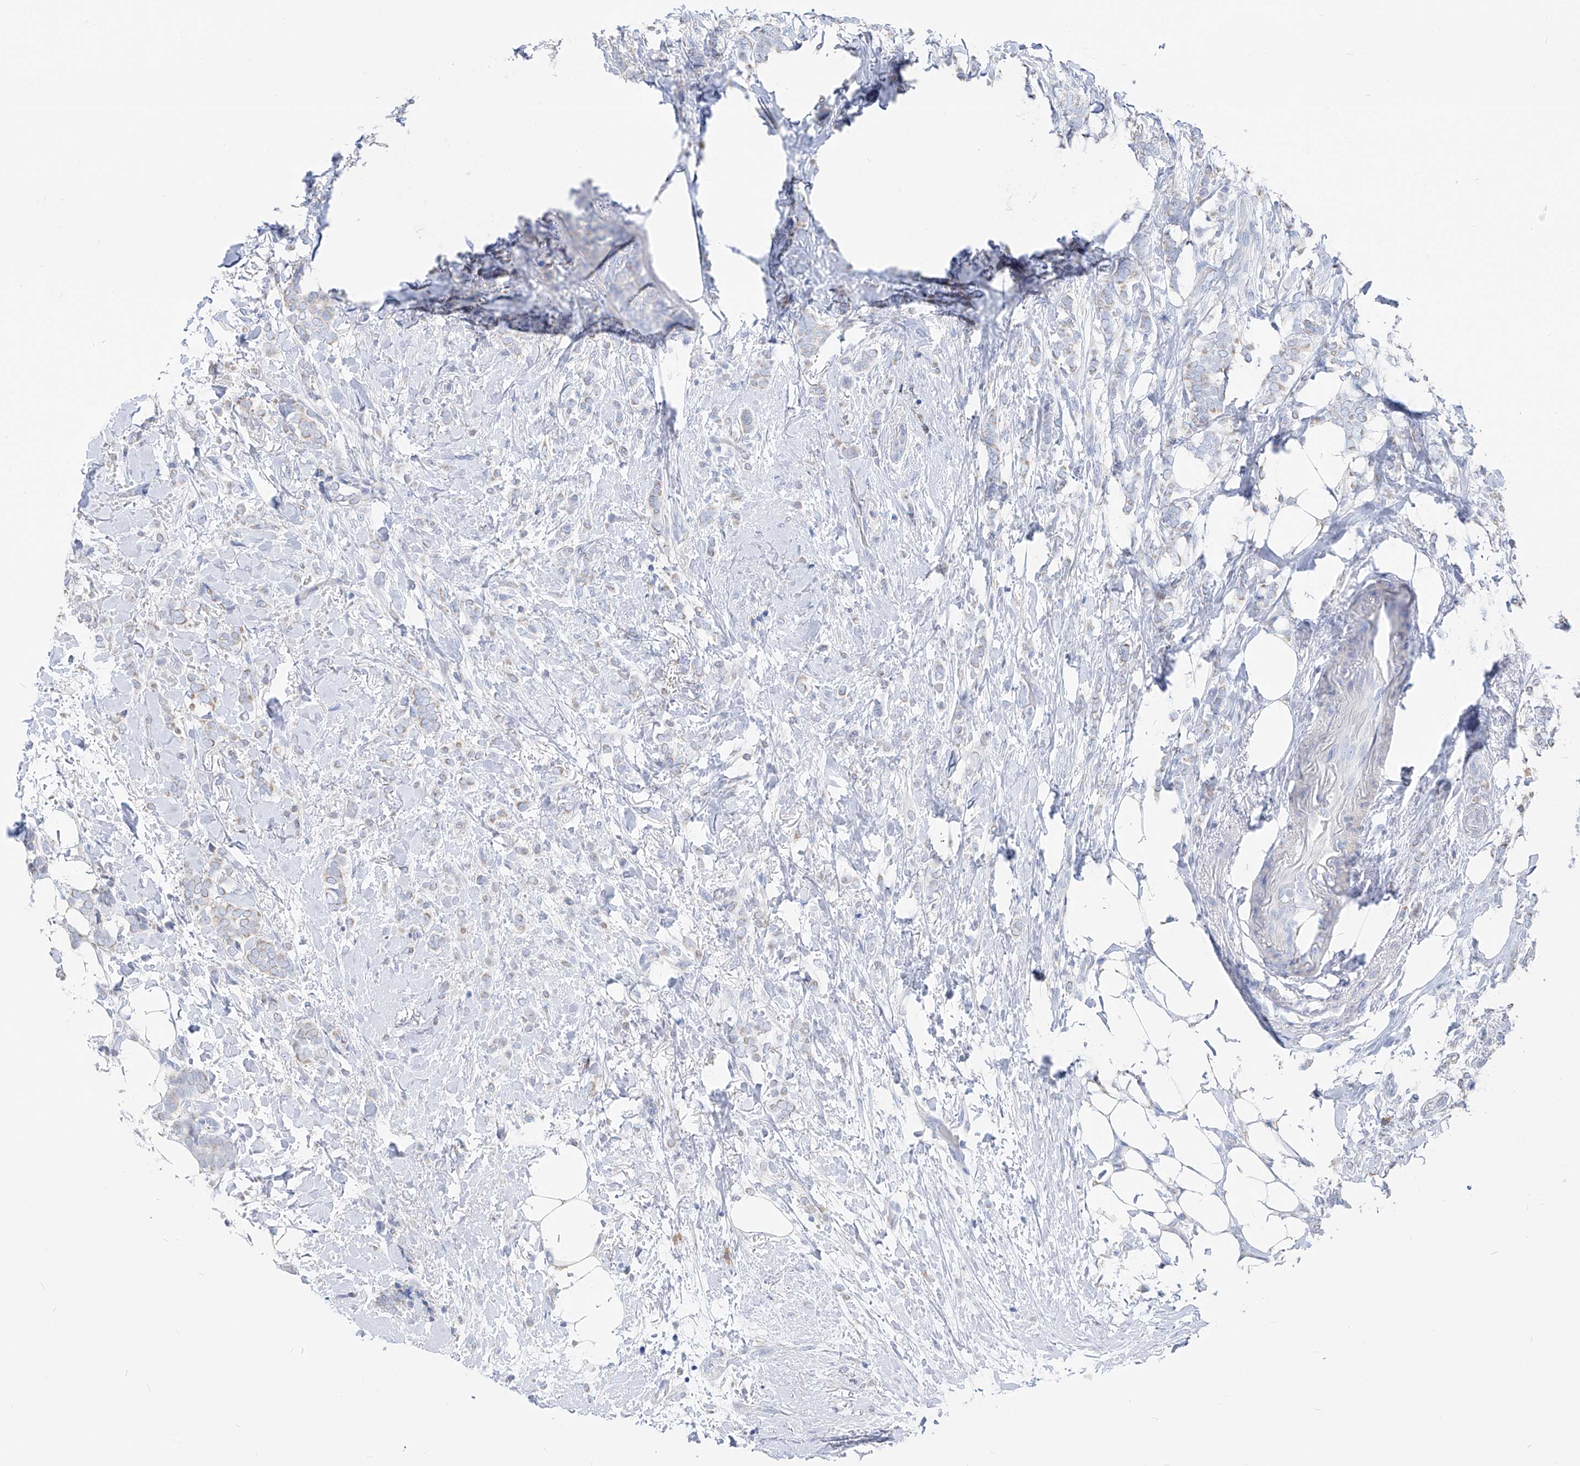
{"staining": {"intensity": "negative", "quantity": "none", "location": "none"}, "tissue": "breast cancer", "cell_type": "Tumor cells", "image_type": "cancer", "snomed": [{"axis": "morphology", "description": "Lobular carcinoma"}, {"axis": "topography", "description": "Breast"}], "caption": "IHC image of neoplastic tissue: breast lobular carcinoma stained with DAB shows no significant protein positivity in tumor cells.", "gene": "FRS3", "patient": {"sex": "female", "age": 50}}